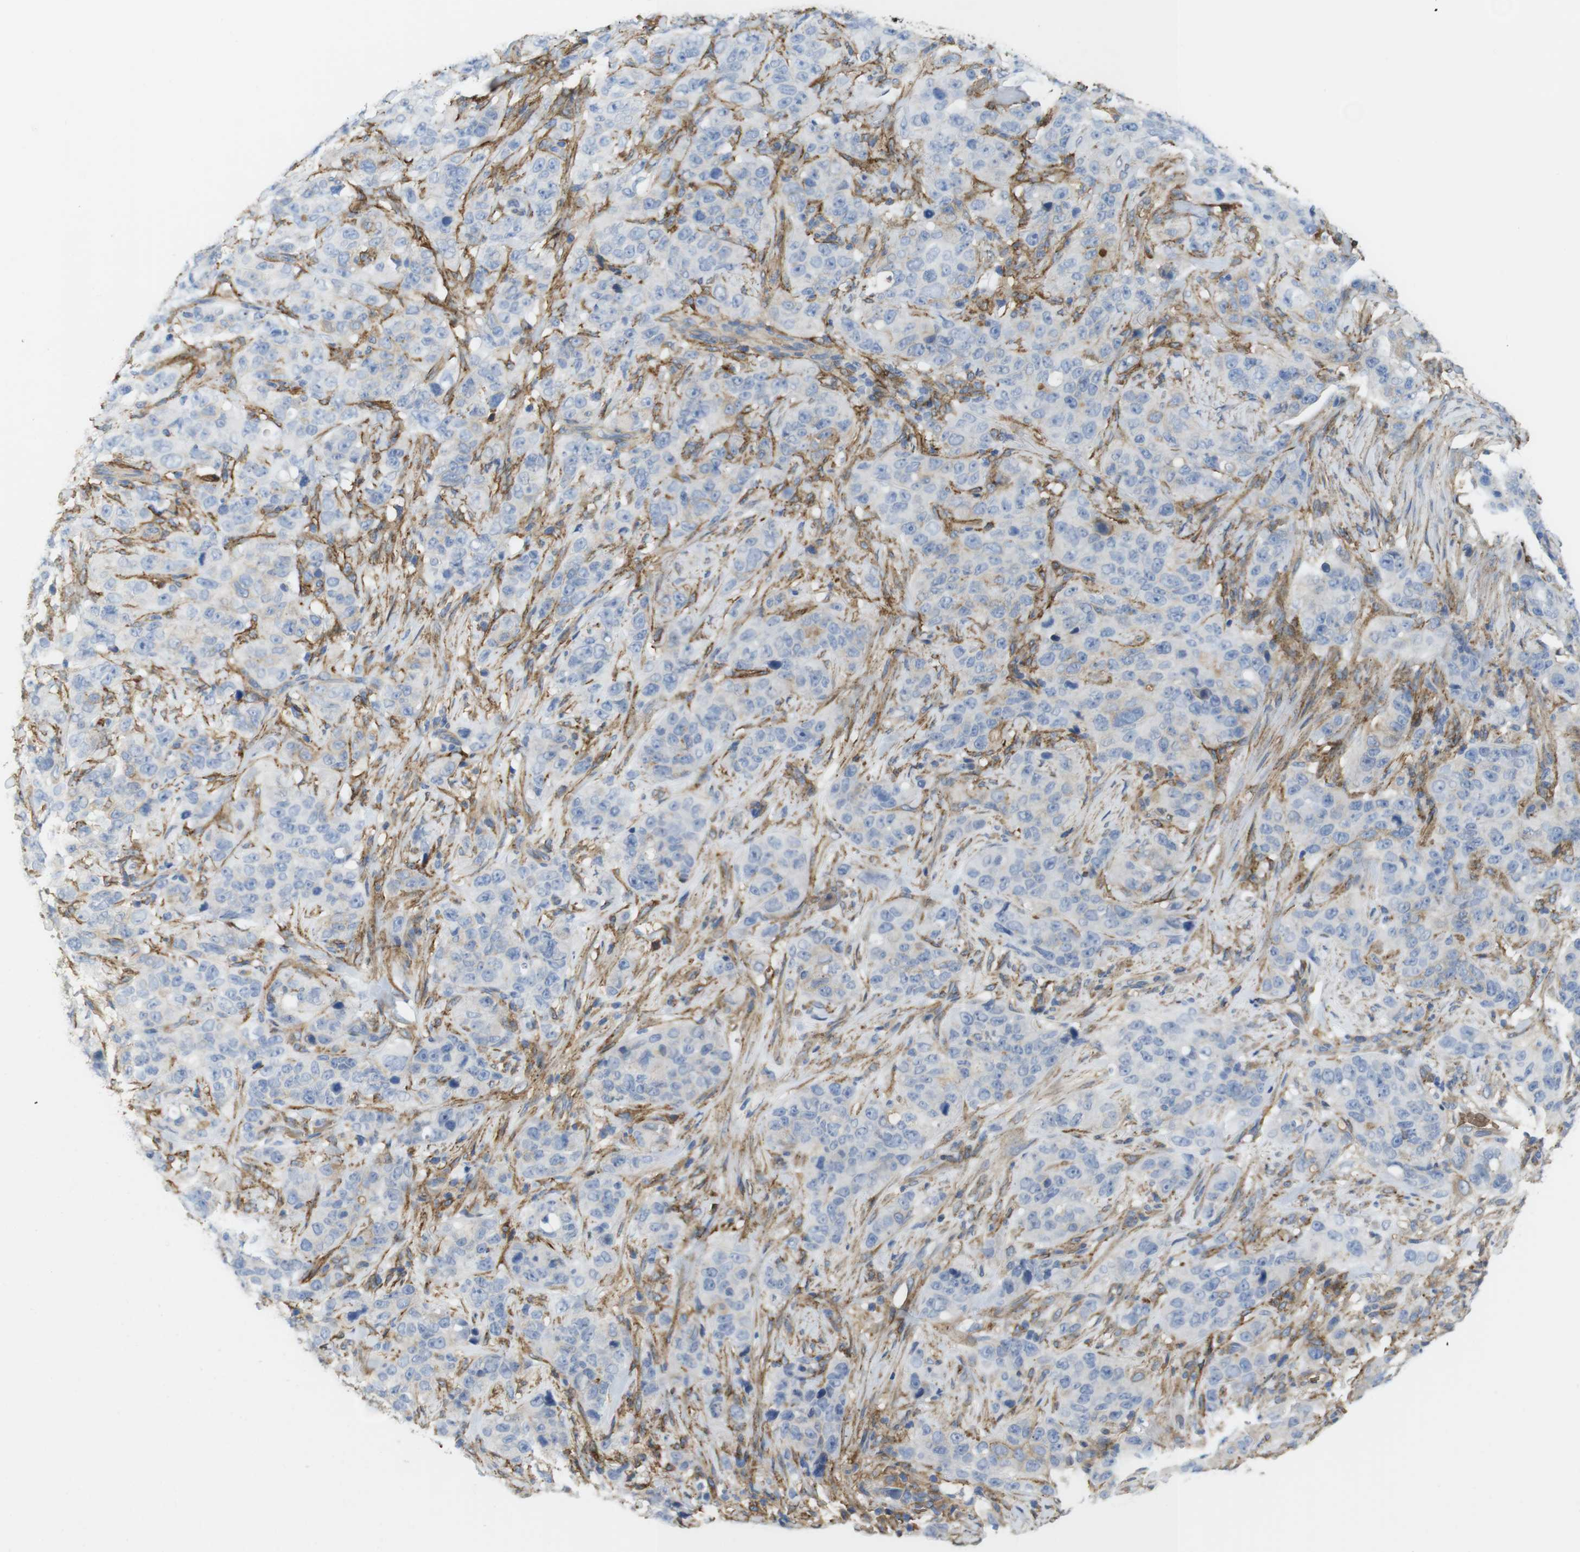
{"staining": {"intensity": "negative", "quantity": "none", "location": "none"}, "tissue": "stomach cancer", "cell_type": "Tumor cells", "image_type": "cancer", "snomed": [{"axis": "morphology", "description": "Adenocarcinoma, NOS"}, {"axis": "topography", "description": "Stomach"}], "caption": "Immunohistochemistry (IHC) micrograph of neoplastic tissue: human stomach adenocarcinoma stained with DAB (3,3'-diaminobenzidine) exhibits no significant protein staining in tumor cells.", "gene": "CYBRD1", "patient": {"sex": "male", "age": 48}}